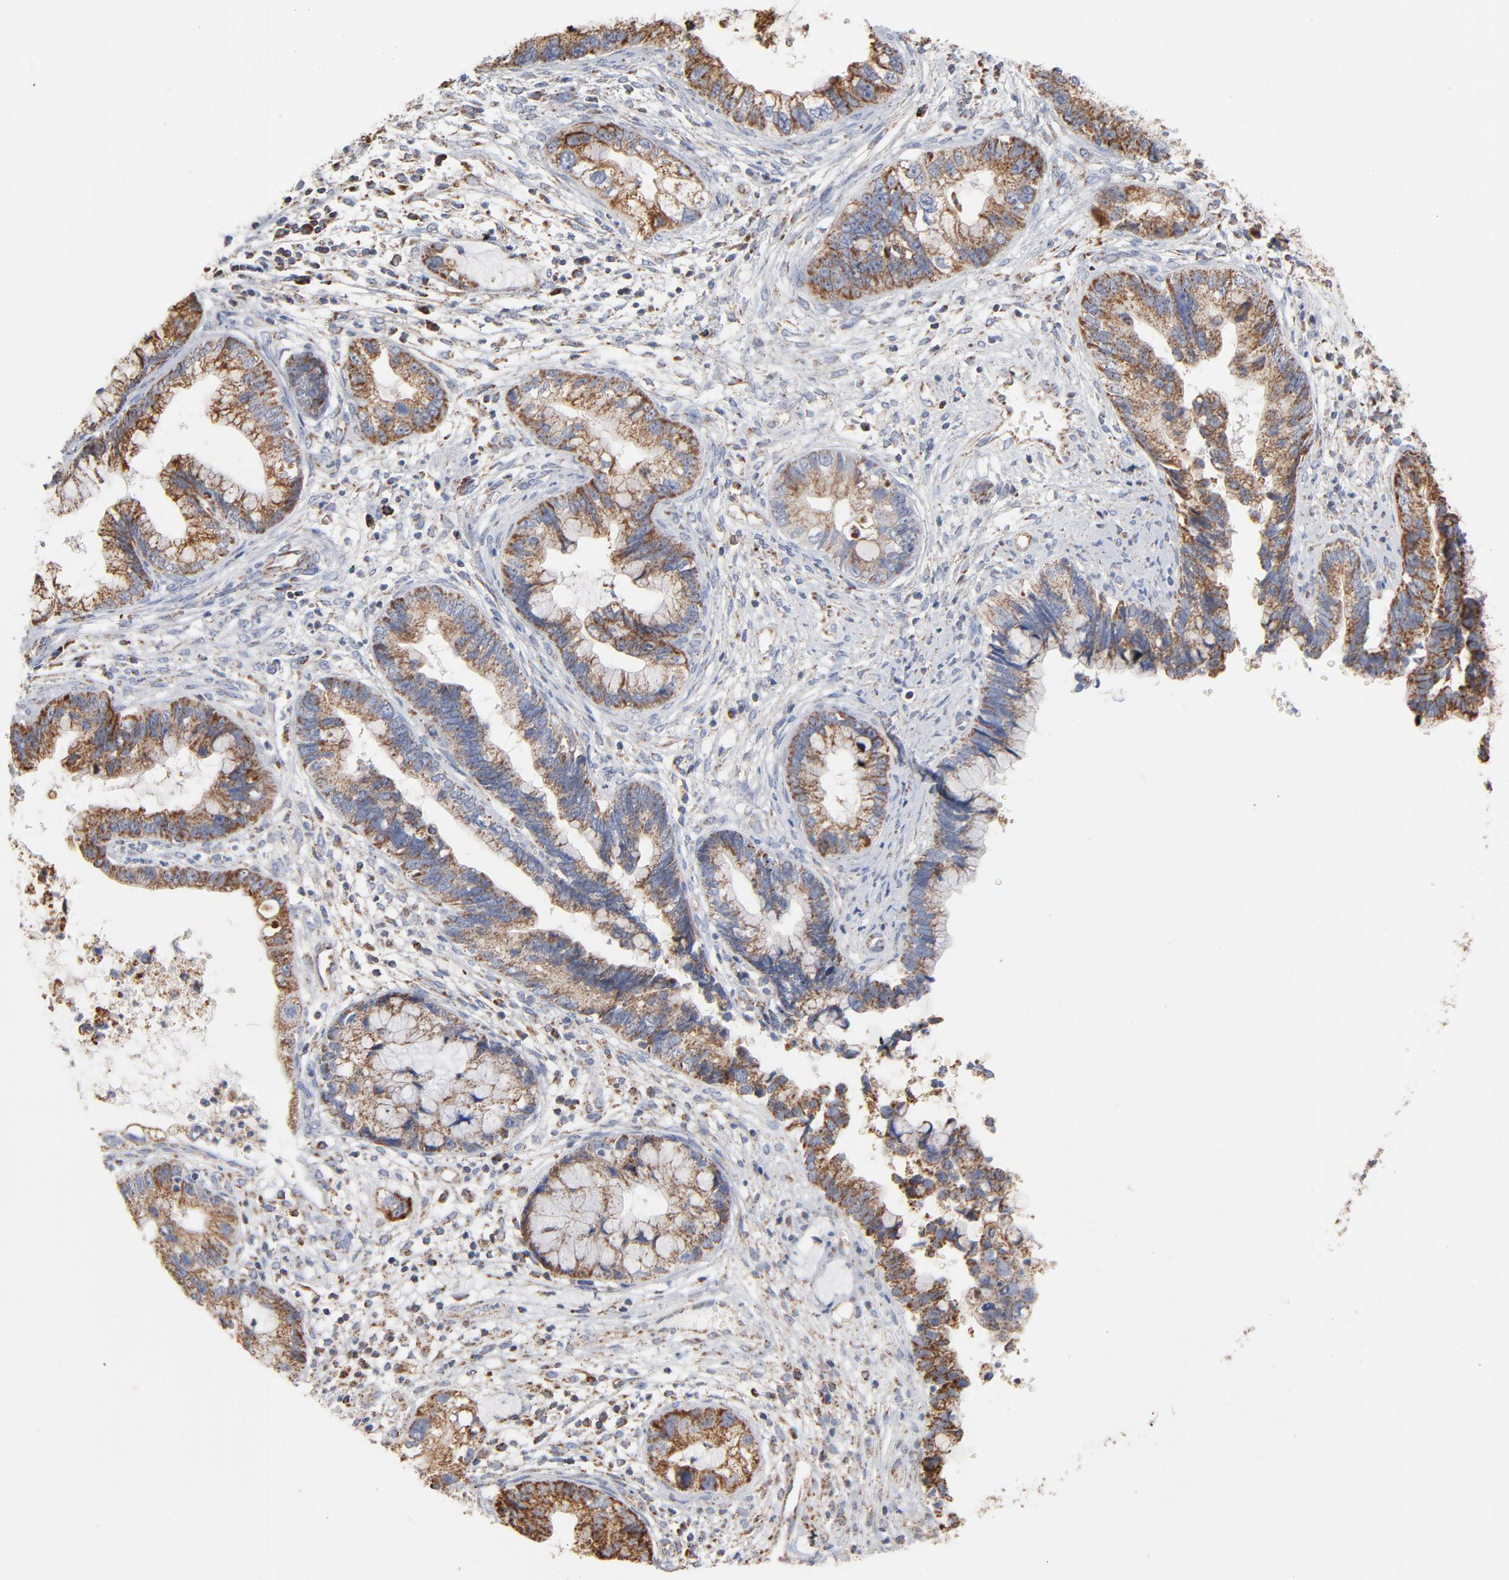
{"staining": {"intensity": "strong", "quantity": ">75%", "location": "cytoplasmic/membranous"}, "tissue": "cervical cancer", "cell_type": "Tumor cells", "image_type": "cancer", "snomed": [{"axis": "morphology", "description": "Adenocarcinoma, NOS"}, {"axis": "topography", "description": "Cervix"}], "caption": "Immunohistochemical staining of adenocarcinoma (cervical) shows strong cytoplasmic/membranous protein staining in approximately >75% of tumor cells.", "gene": "UQCRC1", "patient": {"sex": "female", "age": 44}}